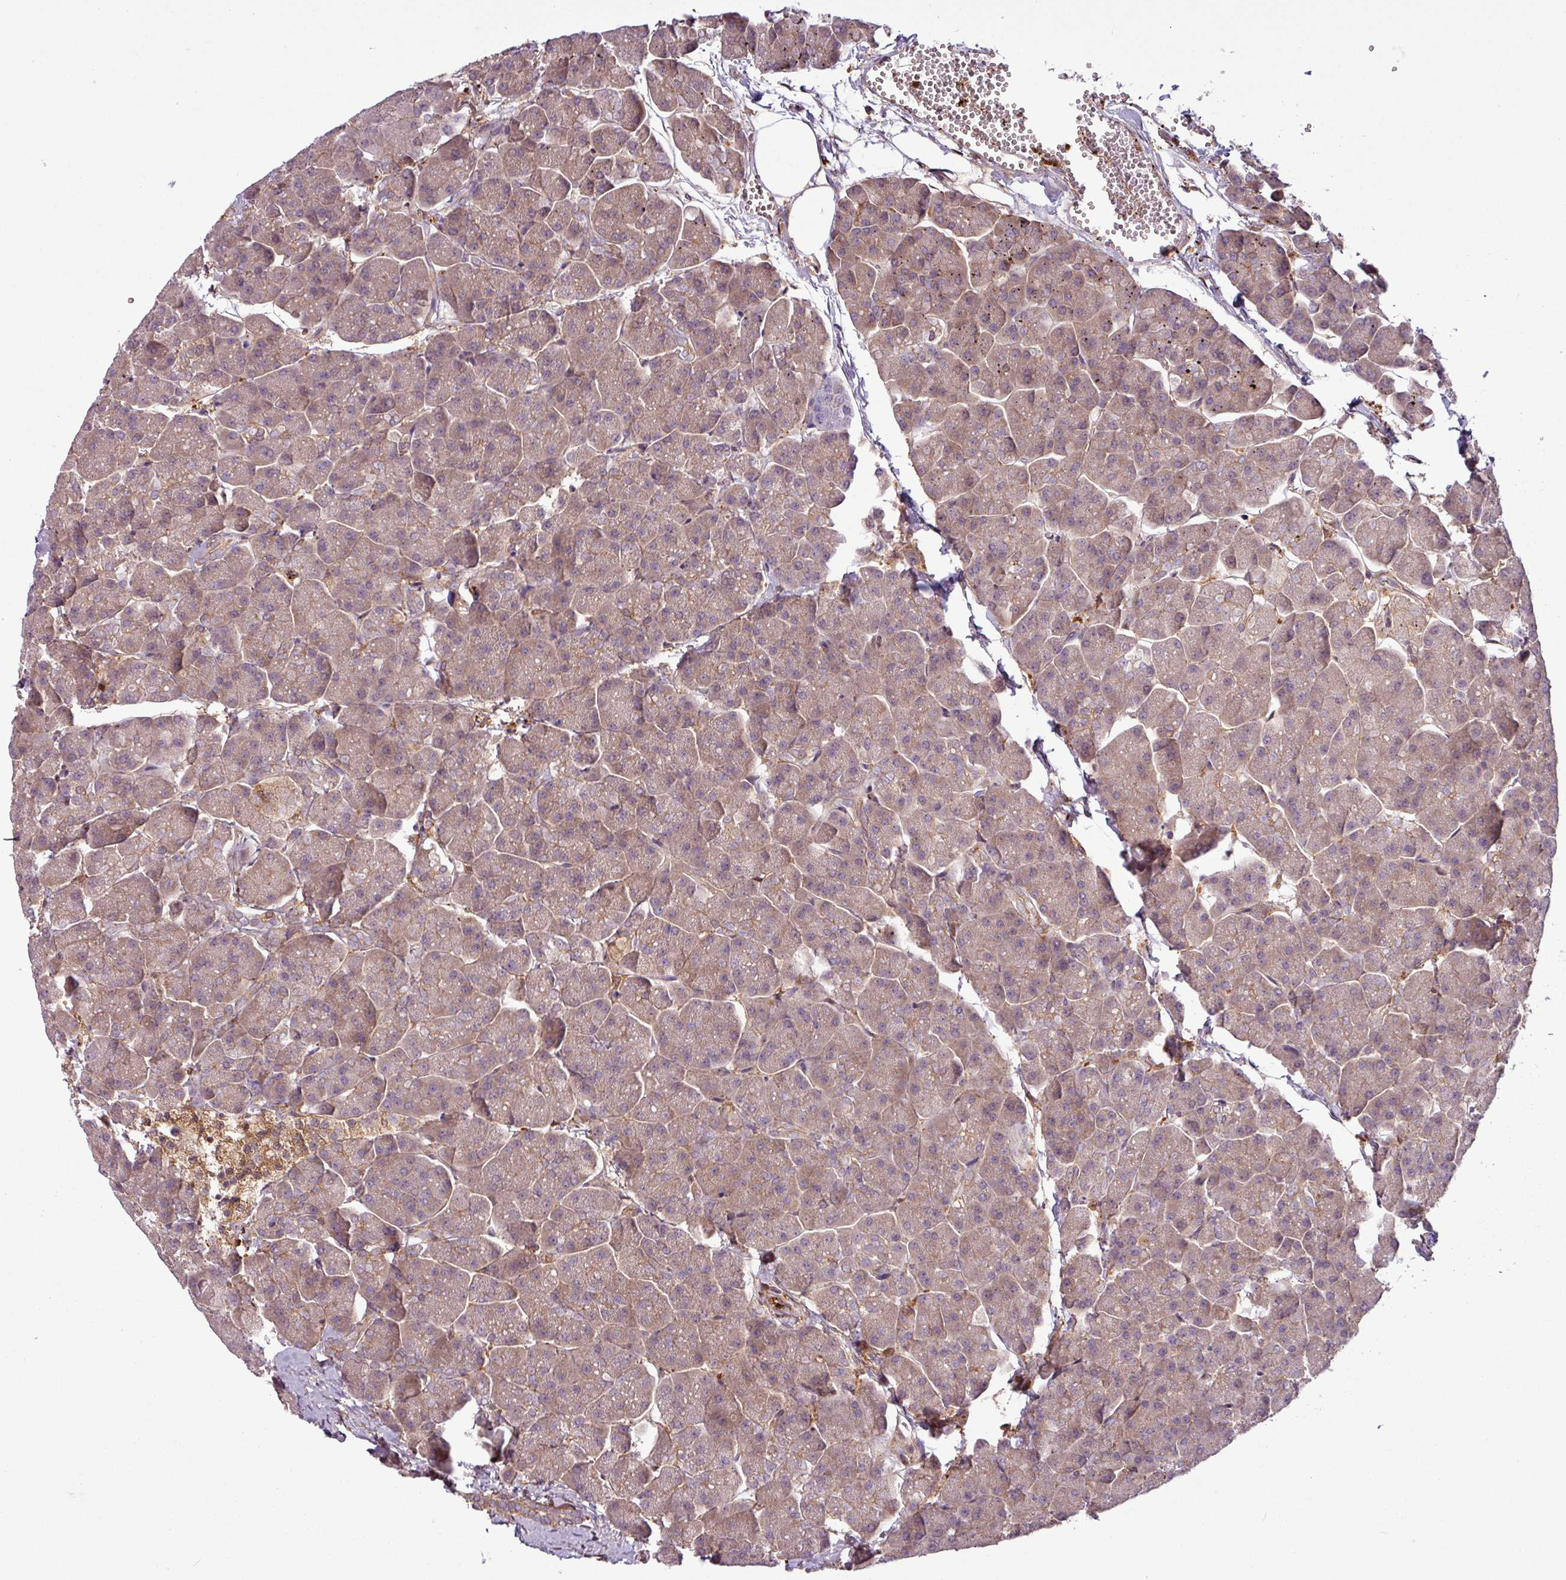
{"staining": {"intensity": "weak", "quantity": ">75%", "location": "cytoplasmic/membranous"}, "tissue": "pancreas", "cell_type": "Exocrine glandular cells", "image_type": "normal", "snomed": [{"axis": "morphology", "description": "Normal tissue, NOS"}, {"axis": "topography", "description": "Pancreas"}, {"axis": "topography", "description": "Peripheral nerve tissue"}], "caption": "DAB immunohistochemical staining of benign human pancreas shows weak cytoplasmic/membranous protein expression in approximately >75% of exocrine glandular cells.", "gene": "SH3BGRL", "patient": {"sex": "male", "age": 54}}